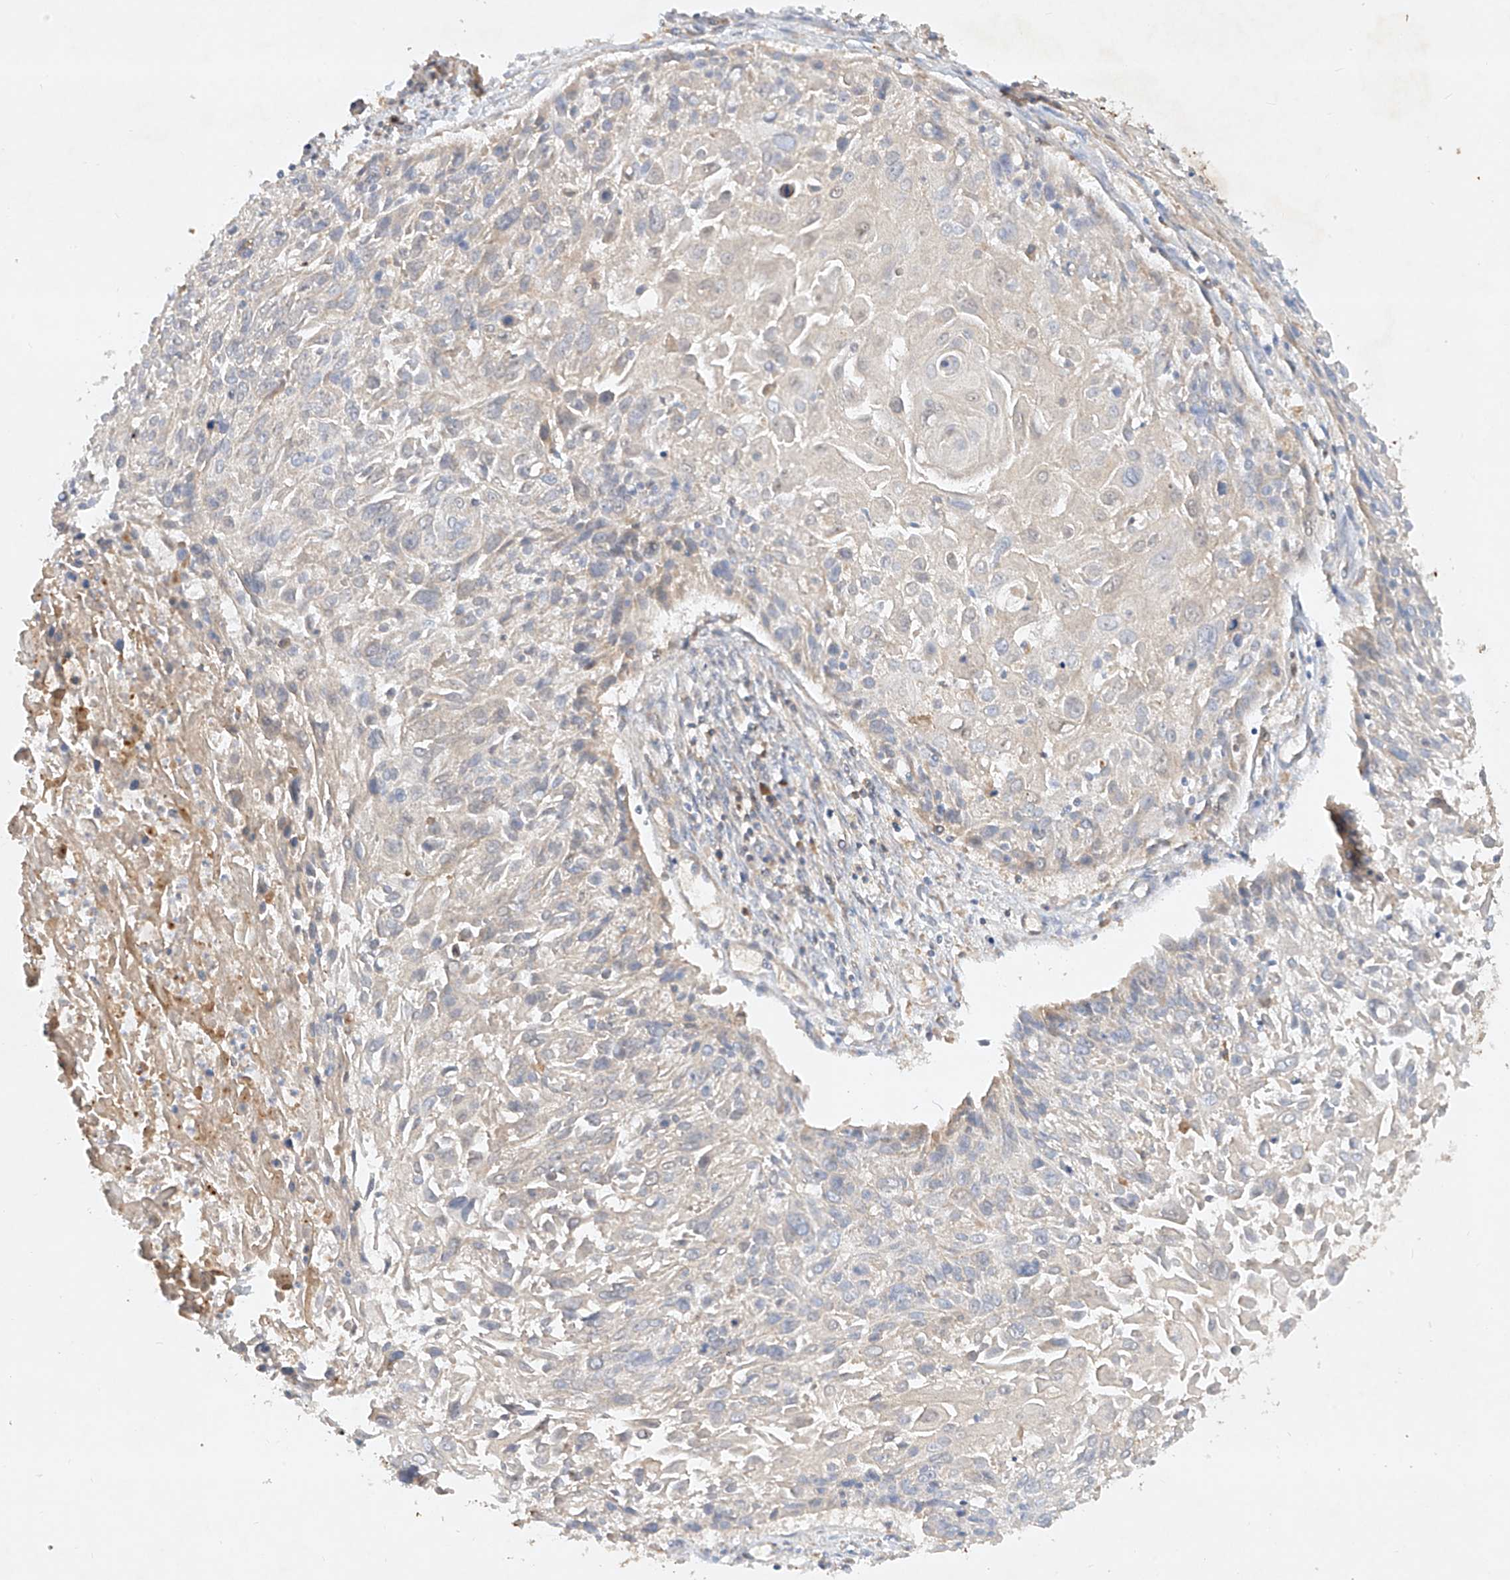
{"staining": {"intensity": "negative", "quantity": "none", "location": "none"}, "tissue": "cervical cancer", "cell_type": "Tumor cells", "image_type": "cancer", "snomed": [{"axis": "morphology", "description": "Squamous cell carcinoma, NOS"}, {"axis": "topography", "description": "Cervix"}], "caption": "There is no significant expression in tumor cells of cervical cancer (squamous cell carcinoma). (Immunohistochemistry (ihc), brightfield microscopy, high magnification).", "gene": "KPNA7", "patient": {"sex": "female", "age": 51}}